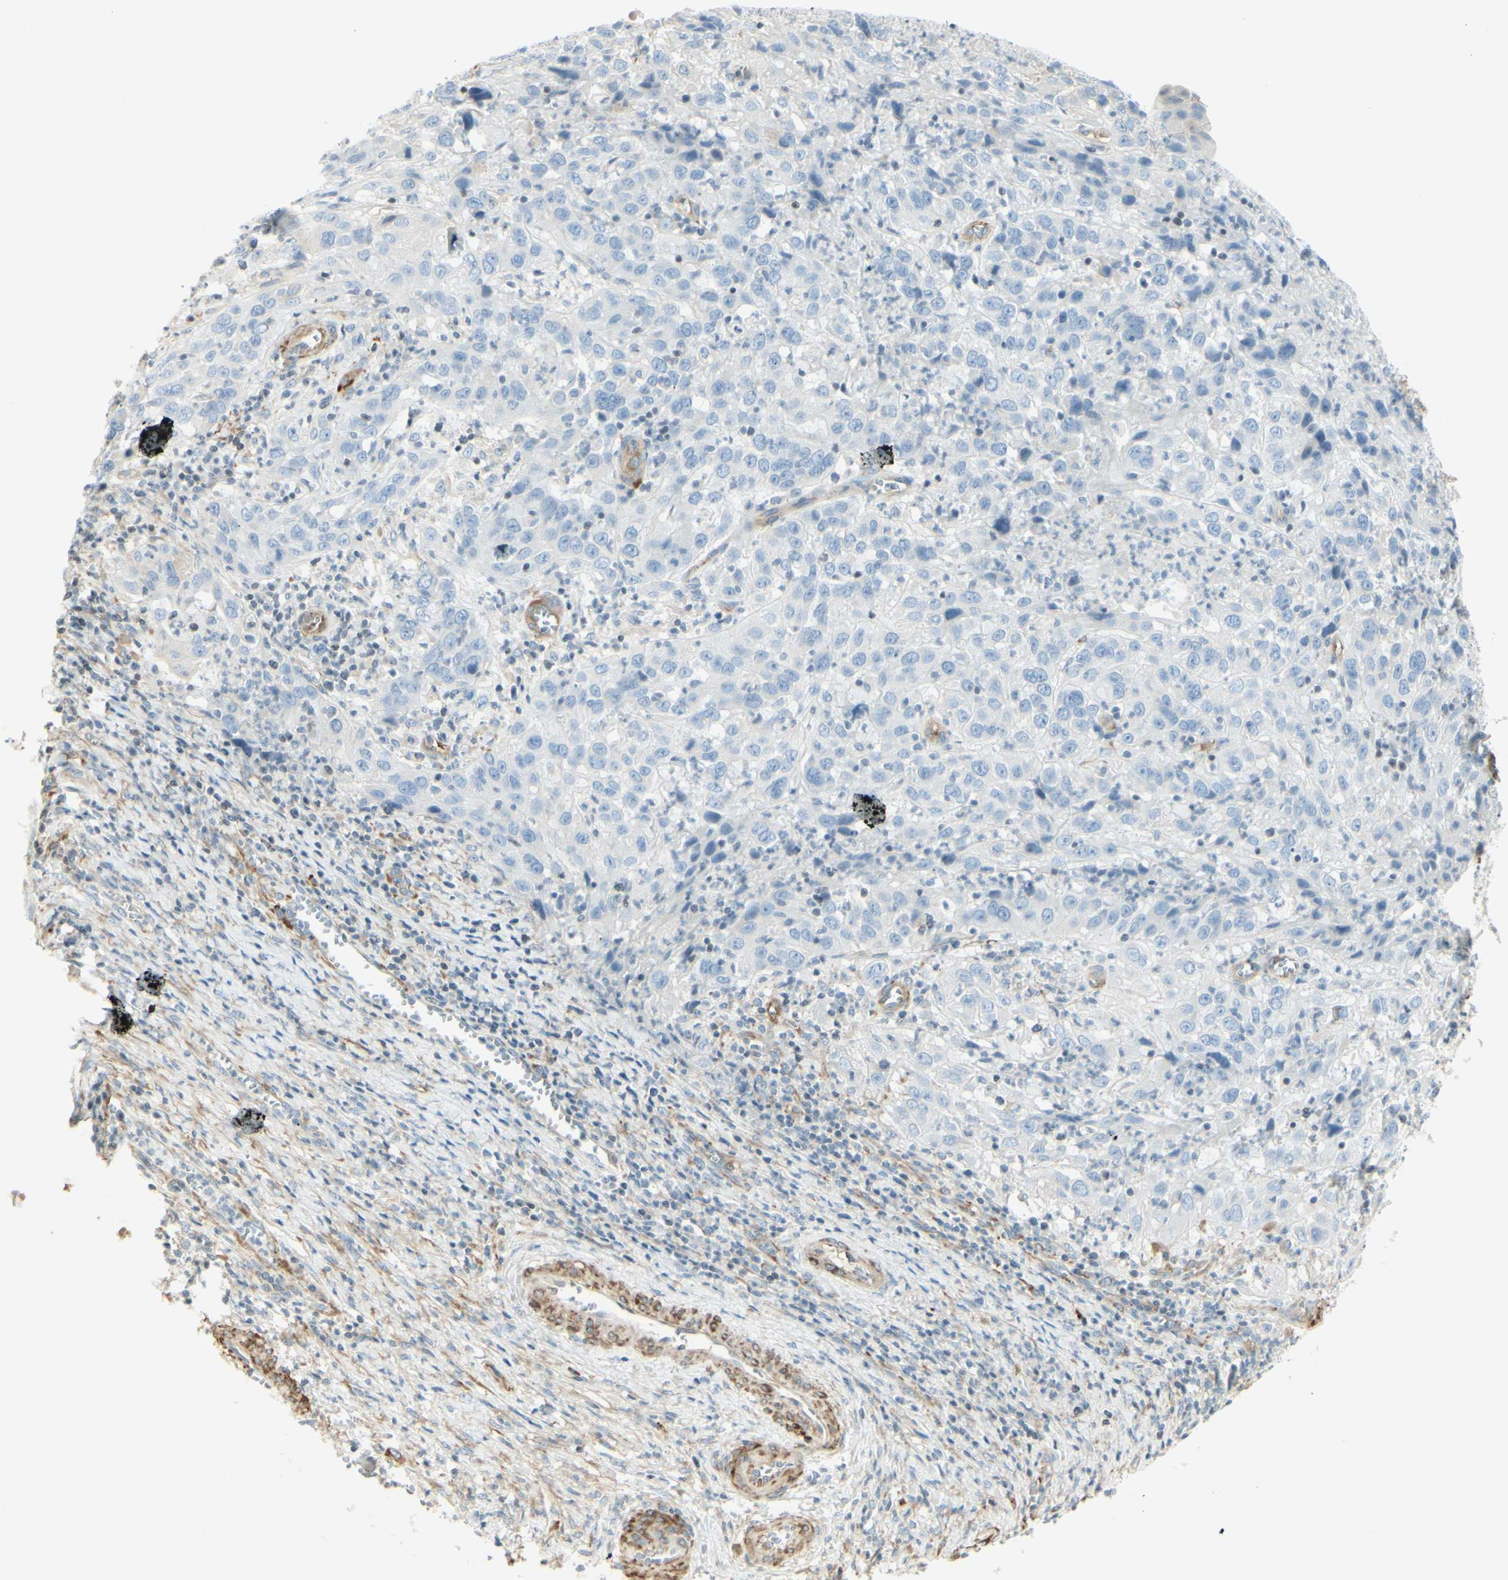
{"staining": {"intensity": "negative", "quantity": "none", "location": "none"}, "tissue": "cervical cancer", "cell_type": "Tumor cells", "image_type": "cancer", "snomed": [{"axis": "morphology", "description": "Squamous cell carcinoma, NOS"}, {"axis": "topography", "description": "Cervix"}], "caption": "Cervical squamous cell carcinoma was stained to show a protein in brown. There is no significant positivity in tumor cells.", "gene": "MAP1B", "patient": {"sex": "female", "age": 32}}